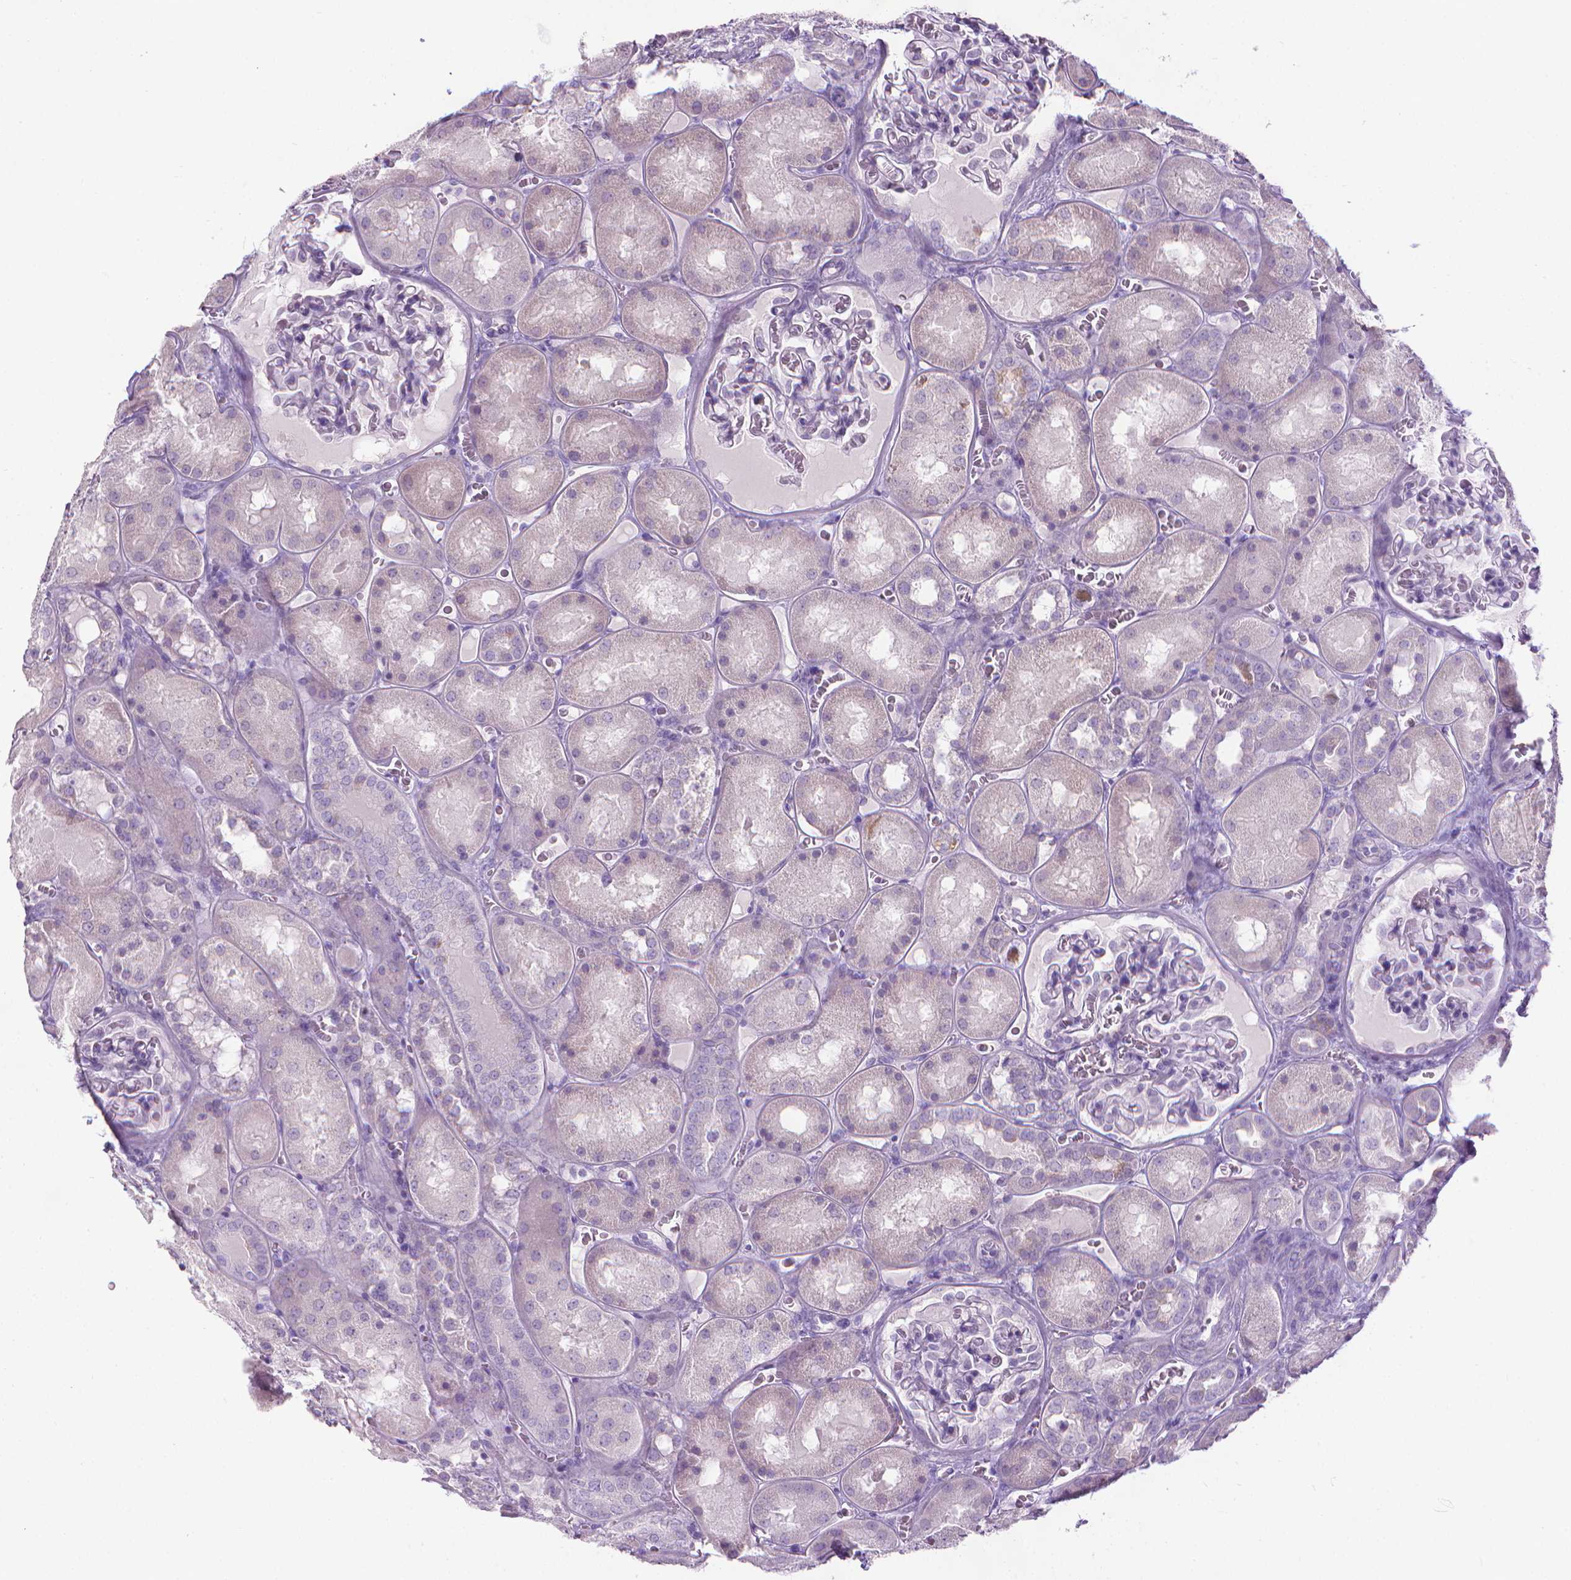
{"staining": {"intensity": "negative", "quantity": "none", "location": "none"}, "tissue": "kidney", "cell_type": "Cells in glomeruli", "image_type": "normal", "snomed": [{"axis": "morphology", "description": "Normal tissue, NOS"}, {"axis": "topography", "description": "Kidney"}], "caption": "The photomicrograph demonstrates no significant staining in cells in glomeruli of kidney.", "gene": "SPAG6", "patient": {"sex": "male", "age": 73}}